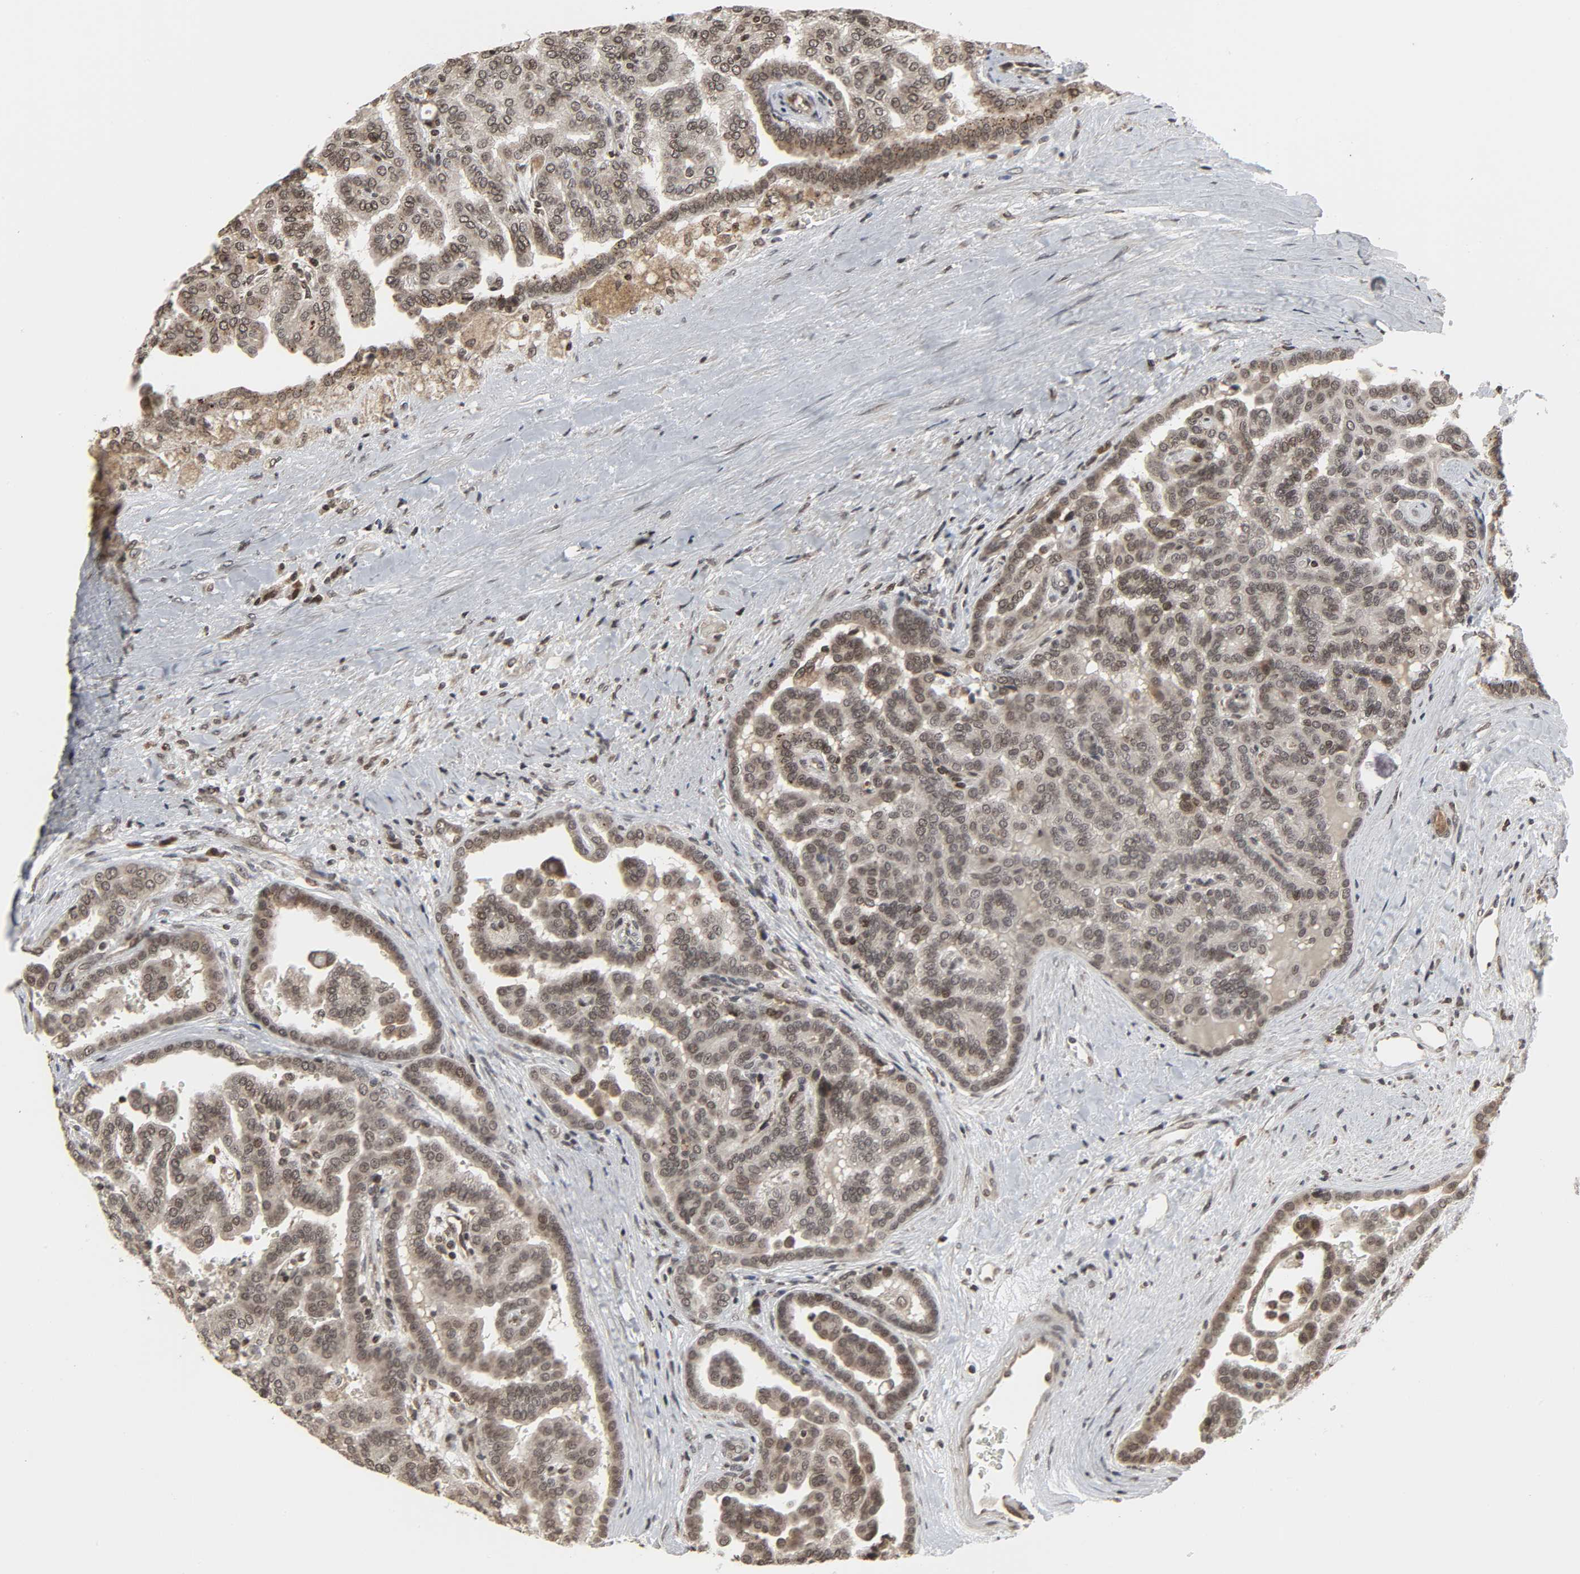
{"staining": {"intensity": "weak", "quantity": "25%-75%", "location": "nuclear"}, "tissue": "renal cancer", "cell_type": "Tumor cells", "image_type": "cancer", "snomed": [{"axis": "morphology", "description": "Adenocarcinoma, NOS"}, {"axis": "topography", "description": "Kidney"}], "caption": "Renal adenocarcinoma tissue exhibits weak nuclear staining in about 25%-75% of tumor cells, visualized by immunohistochemistry. (Brightfield microscopy of DAB IHC at high magnification).", "gene": "XRCC1", "patient": {"sex": "male", "age": 61}}